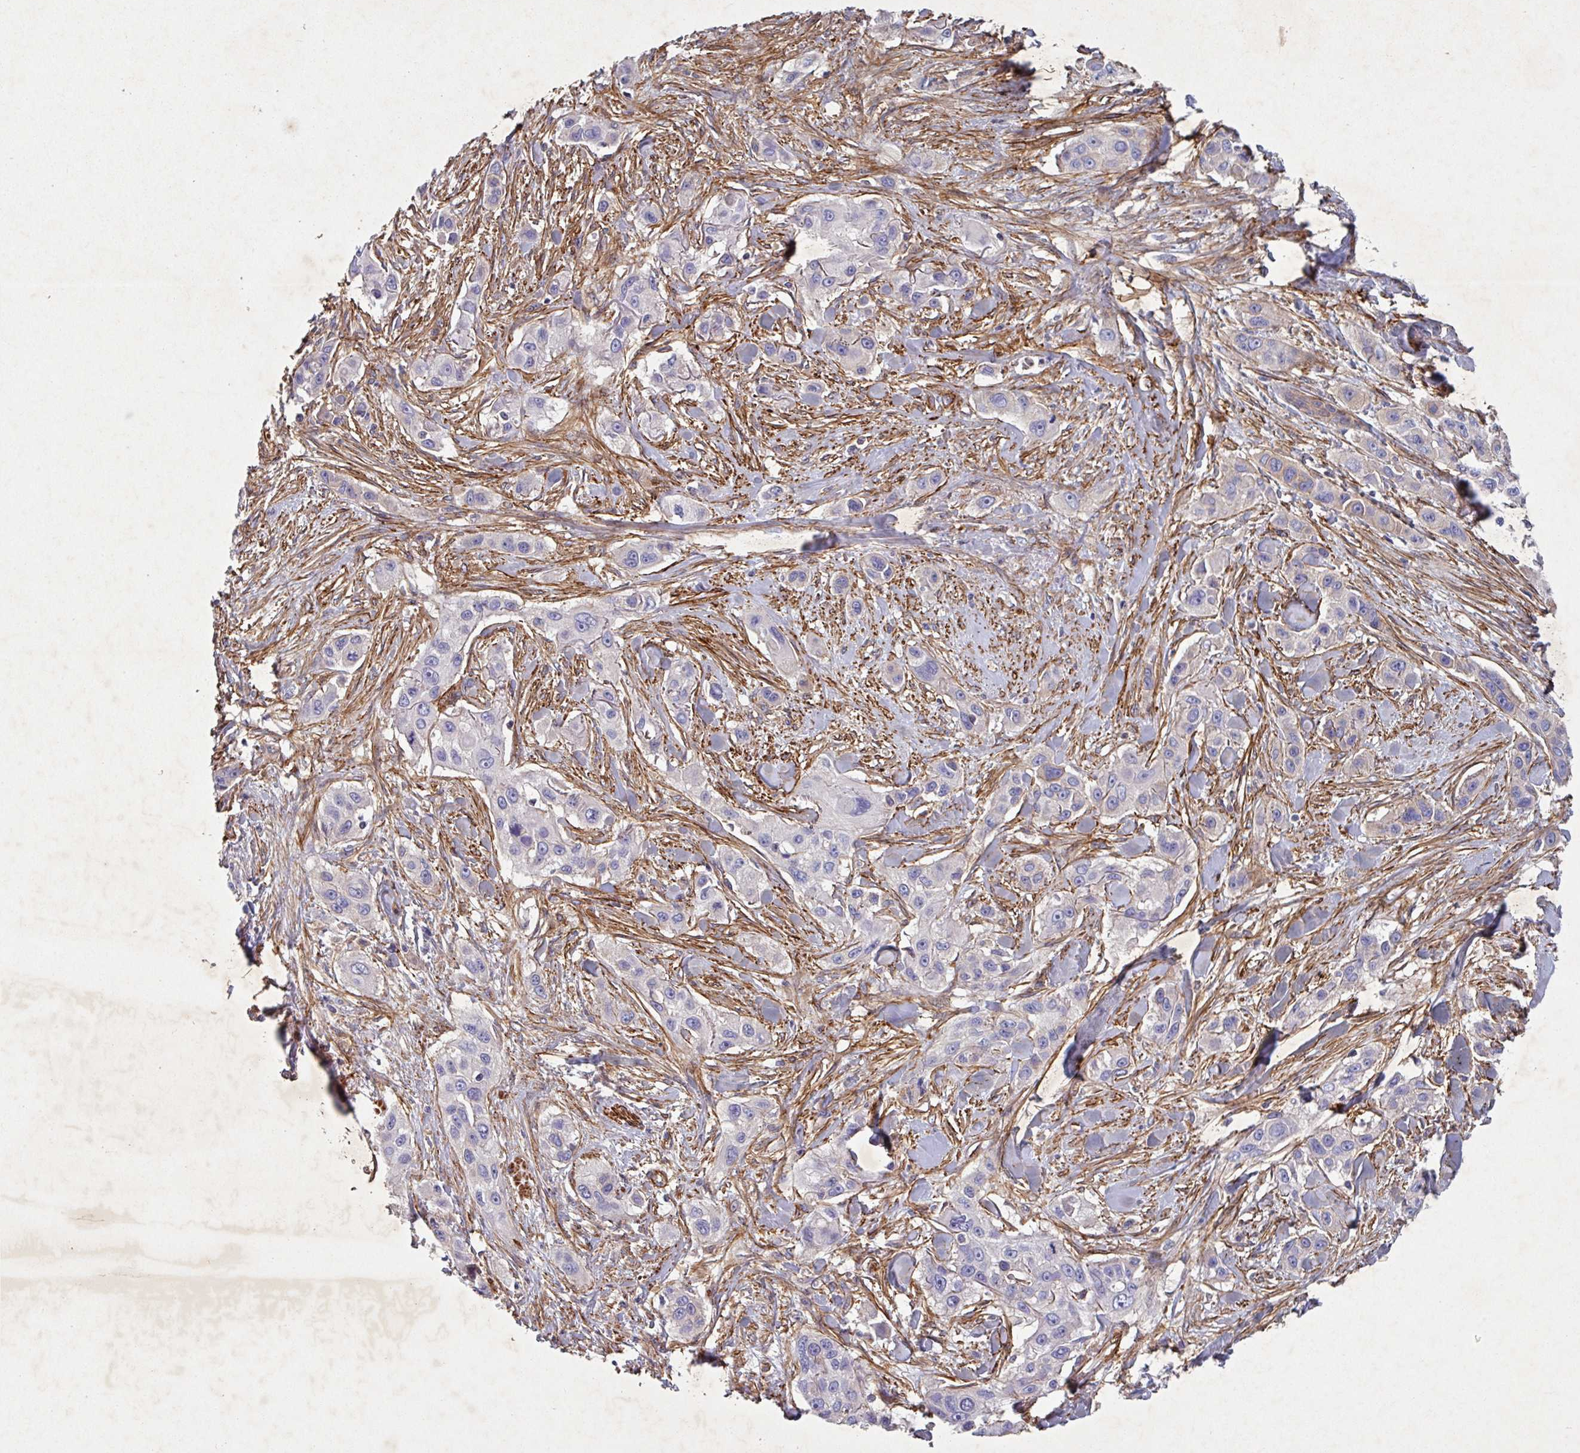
{"staining": {"intensity": "negative", "quantity": "none", "location": "none"}, "tissue": "skin cancer", "cell_type": "Tumor cells", "image_type": "cancer", "snomed": [{"axis": "morphology", "description": "Squamous cell carcinoma, NOS"}, {"axis": "topography", "description": "Skin"}], "caption": "Immunohistochemical staining of human skin cancer shows no significant expression in tumor cells.", "gene": "ATP2C2", "patient": {"sex": "male", "age": 63}}